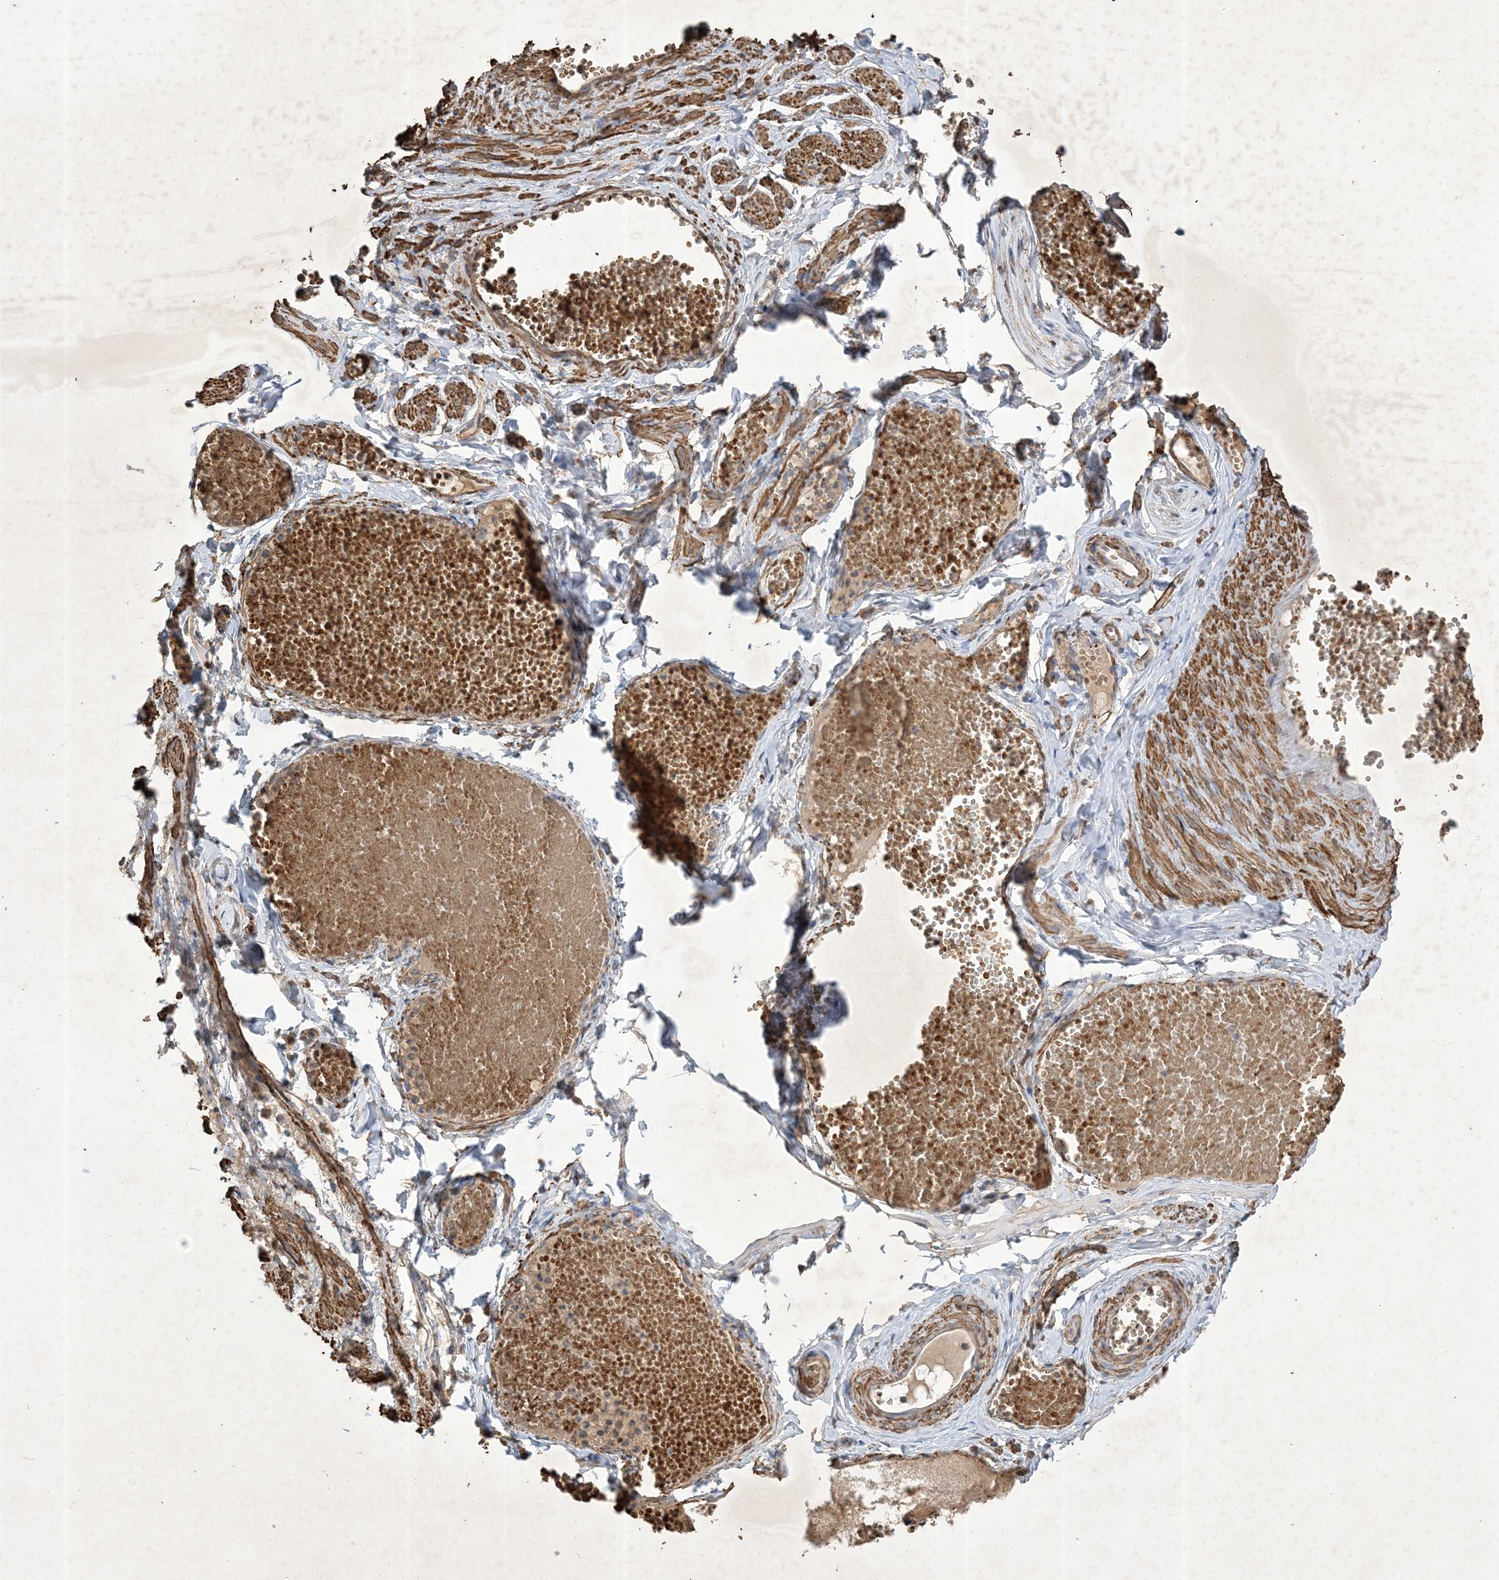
{"staining": {"intensity": "strong", "quantity": ">75%", "location": "cytoplasmic/membranous"}, "tissue": "adipose tissue", "cell_type": "Adipocytes", "image_type": "normal", "snomed": [{"axis": "morphology", "description": "Normal tissue, NOS"}, {"axis": "topography", "description": "Smooth muscle"}, {"axis": "topography", "description": "Peripheral nerve tissue"}], "caption": "Approximately >75% of adipocytes in unremarkable human adipose tissue display strong cytoplasmic/membranous protein staining as visualized by brown immunohistochemical staining.", "gene": "HPS4", "patient": {"sex": "female", "age": 39}}